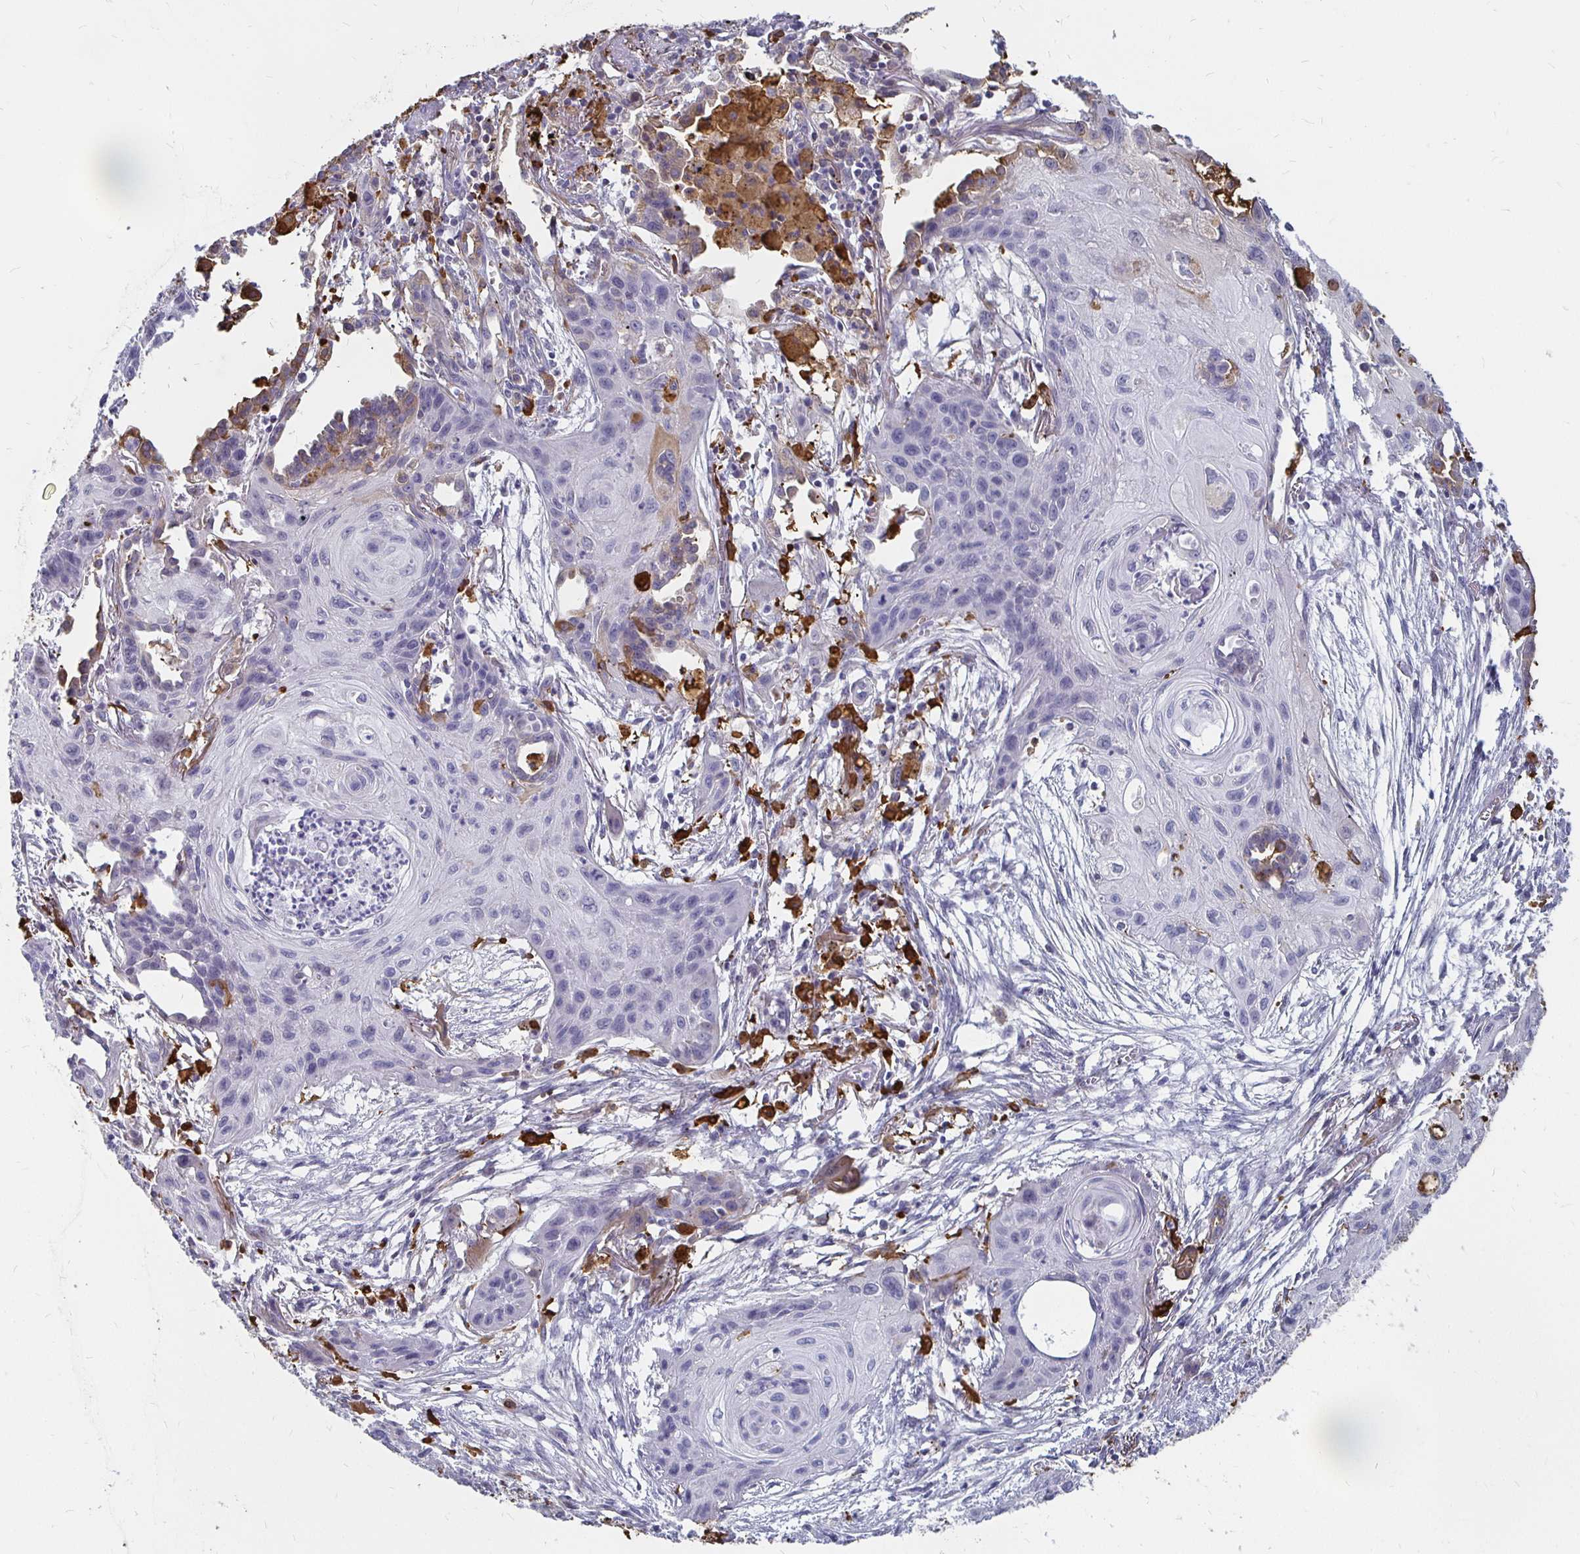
{"staining": {"intensity": "negative", "quantity": "none", "location": "none"}, "tissue": "lung cancer", "cell_type": "Tumor cells", "image_type": "cancer", "snomed": [{"axis": "morphology", "description": "Squamous cell carcinoma, NOS"}, {"axis": "topography", "description": "Lung"}], "caption": "The micrograph exhibits no staining of tumor cells in lung cancer (squamous cell carcinoma).", "gene": "CCDC85A", "patient": {"sex": "male", "age": 71}}